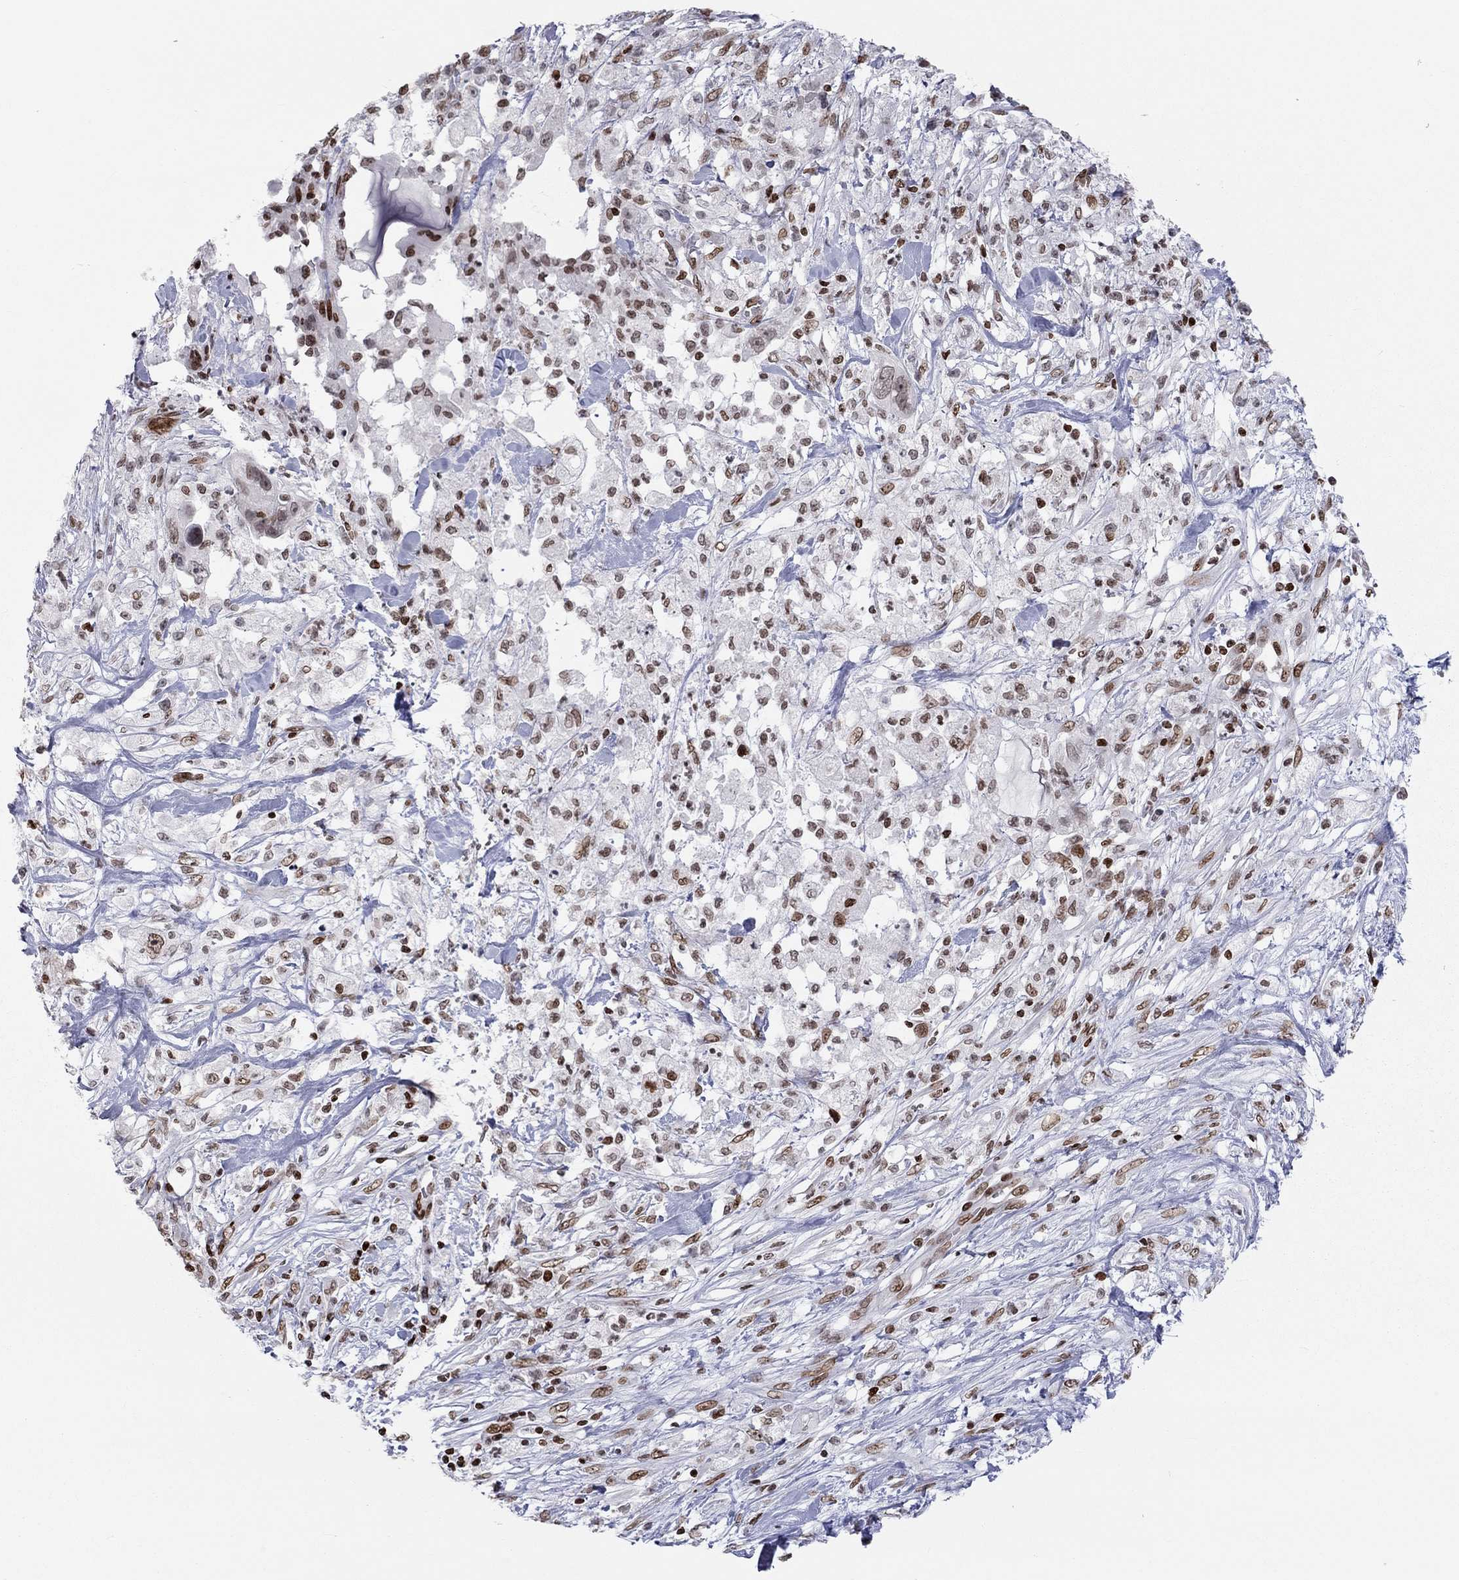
{"staining": {"intensity": "moderate", "quantity": "<25%", "location": "nuclear"}, "tissue": "pancreatic cancer", "cell_type": "Tumor cells", "image_type": "cancer", "snomed": [{"axis": "morphology", "description": "Adenocarcinoma, NOS"}, {"axis": "topography", "description": "Pancreas"}], "caption": "High-power microscopy captured an immunohistochemistry (IHC) photomicrograph of pancreatic cancer, revealing moderate nuclear positivity in approximately <25% of tumor cells. Immunohistochemistry (ihc) stains the protein in brown and the nuclei are stained blue.", "gene": "H2AX", "patient": {"sex": "female", "age": 72}}